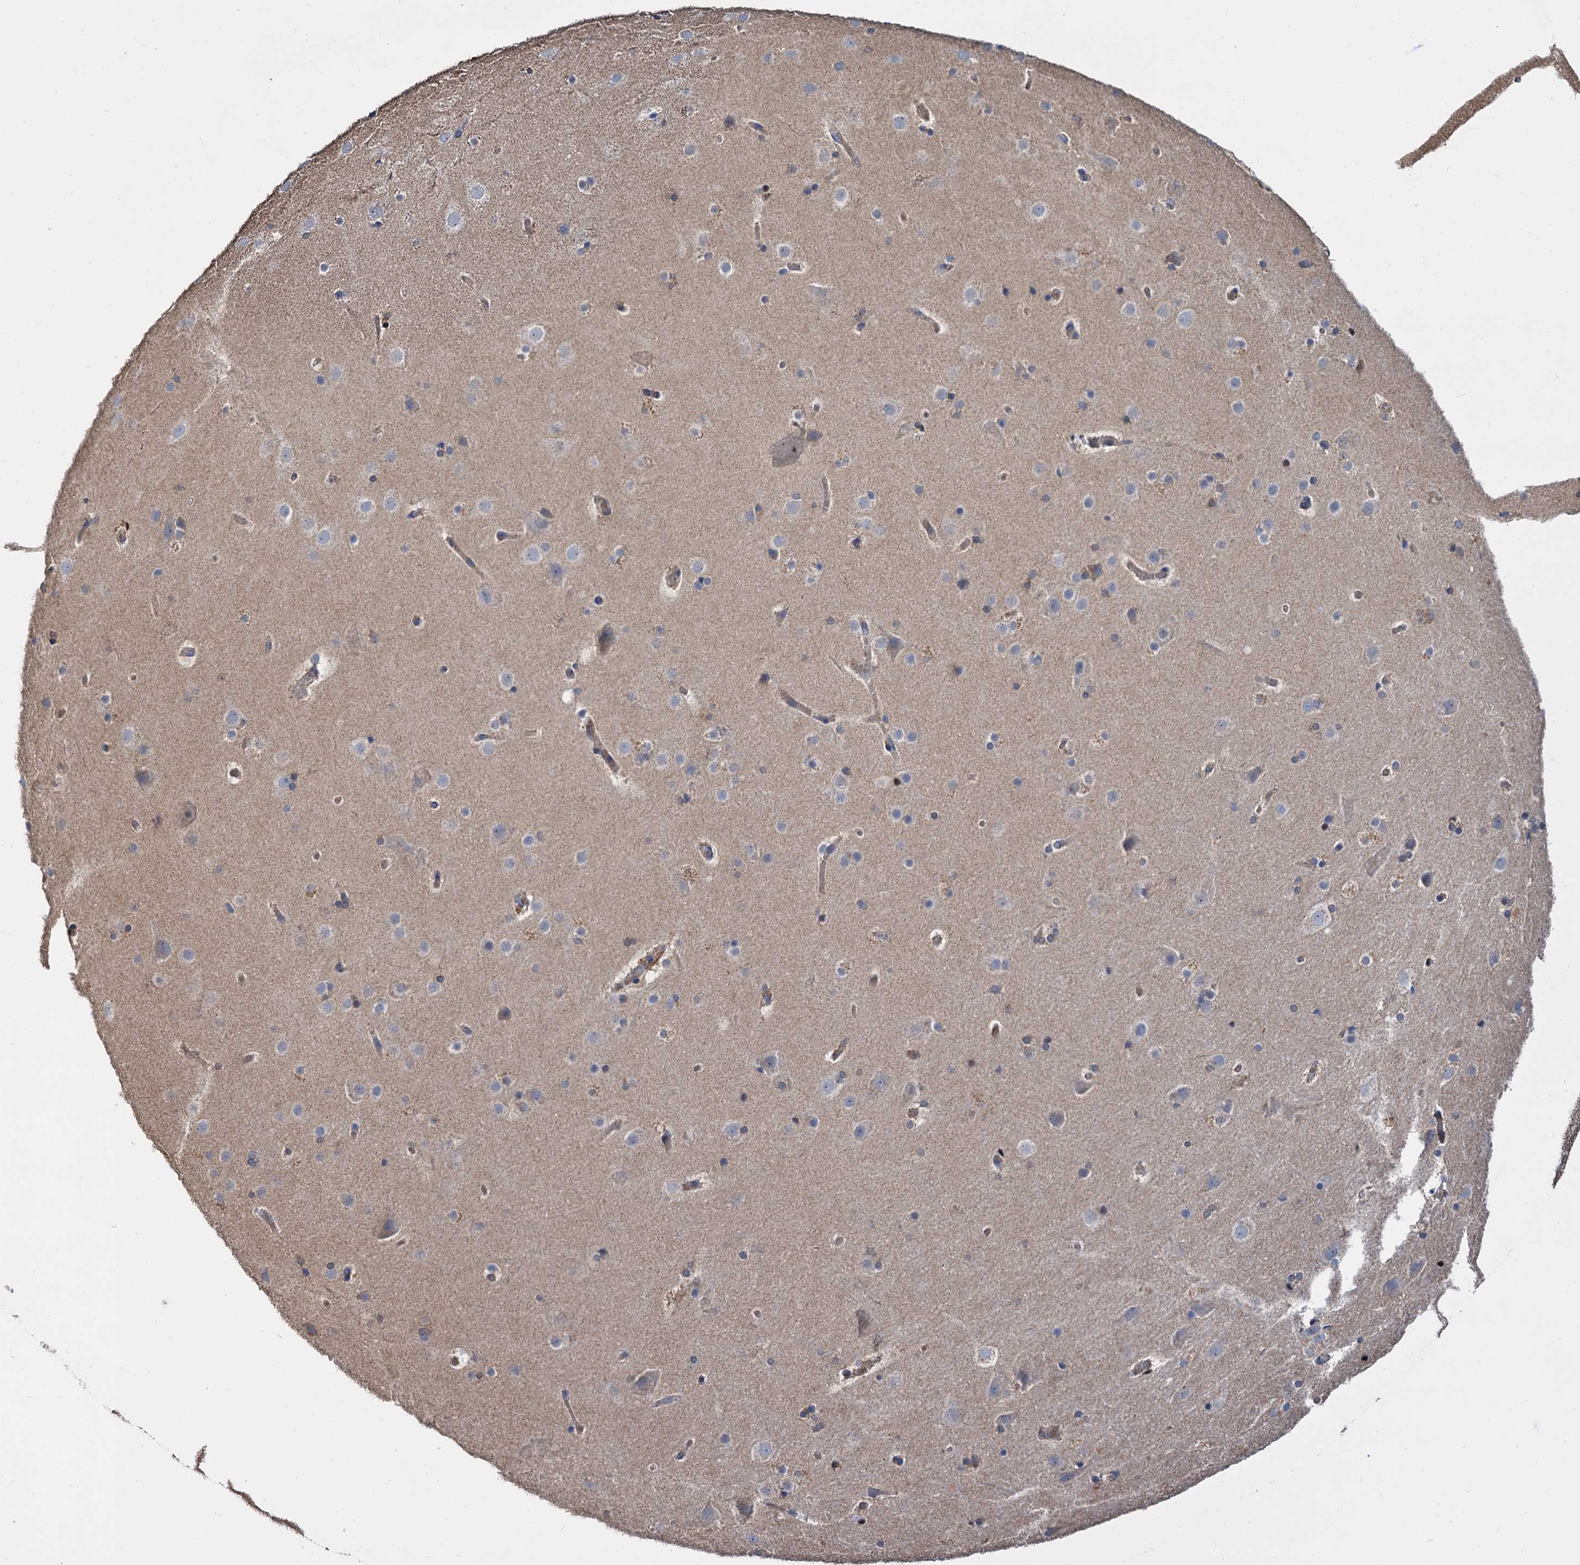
{"staining": {"intensity": "negative", "quantity": "none", "location": "none"}, "tissue": "cerebral cortex", "cell_type": "Endothelial cells", "image_type": "normal", "snomed": [{"axis": "morphology", "description": "Normal tissue, NOS"}, {"axis": "topography", "description": "Cerebral cortex"}], "caption": "Human cerebral cortex stained for a protein using IHC demonstrates no staining in endothelial cells.", "gene": "ALKBH7", "patient": {"sex": "male", "age": 57}}